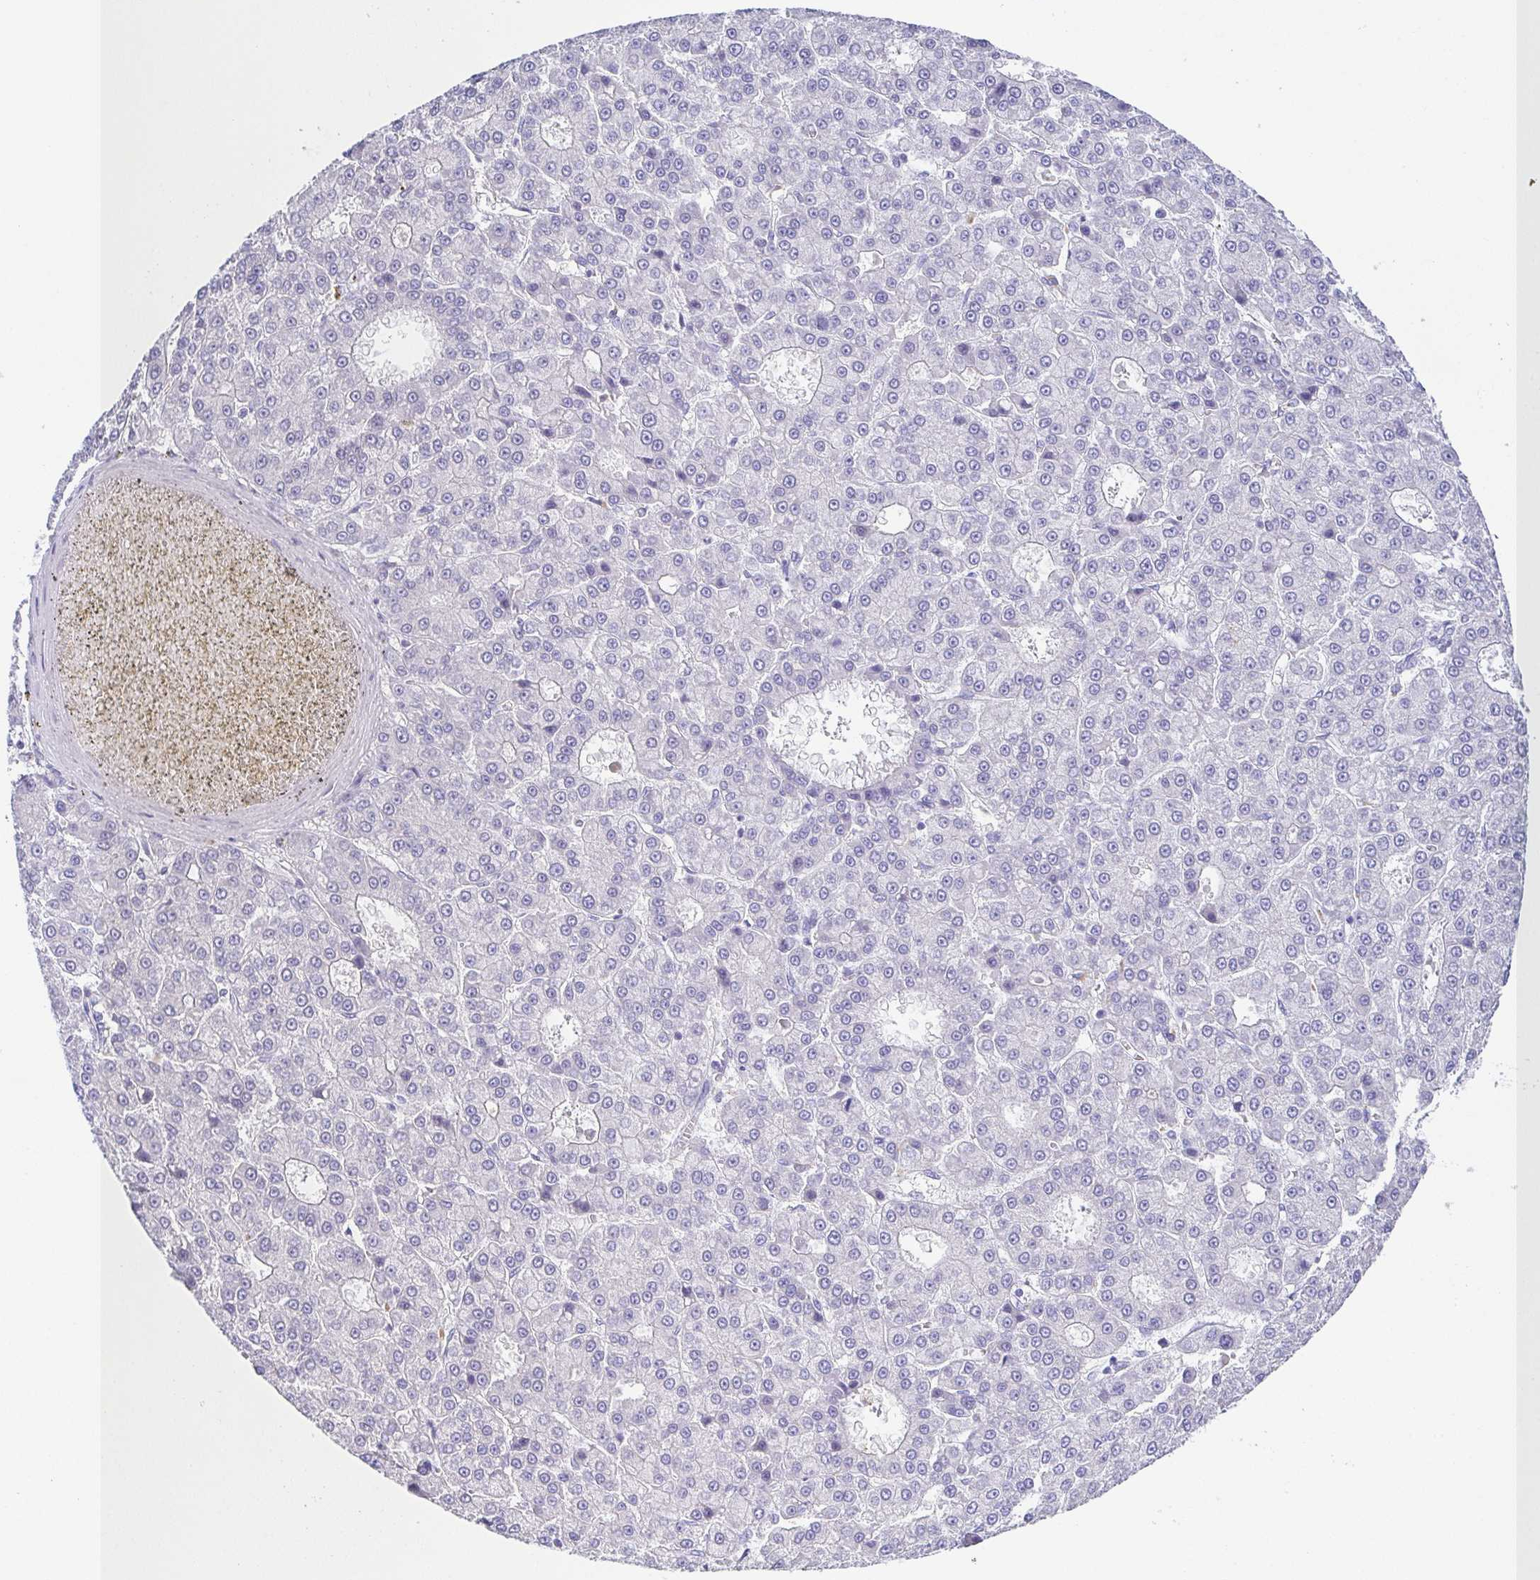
{"staining": {"intensity": "negative", "quantity": "none", "location": "none"}, "tissue": "liver cancer", "cell_type": "Tumor cells", "image_type": "cancer", "snomed": [{"axis": "morphology", "description": "Carcinoma, Hepatocellular, NOS"}, {"axis": "topography", "description": "Liver"}], "caption": "Liver cancer (hepatocellular carcinoma) stained for a protein using immunohistochemistry (IHC) shows no positivity tumor cells.", "gene": "PKDREJ", "patient": {"sex": "male", "age": 70}}